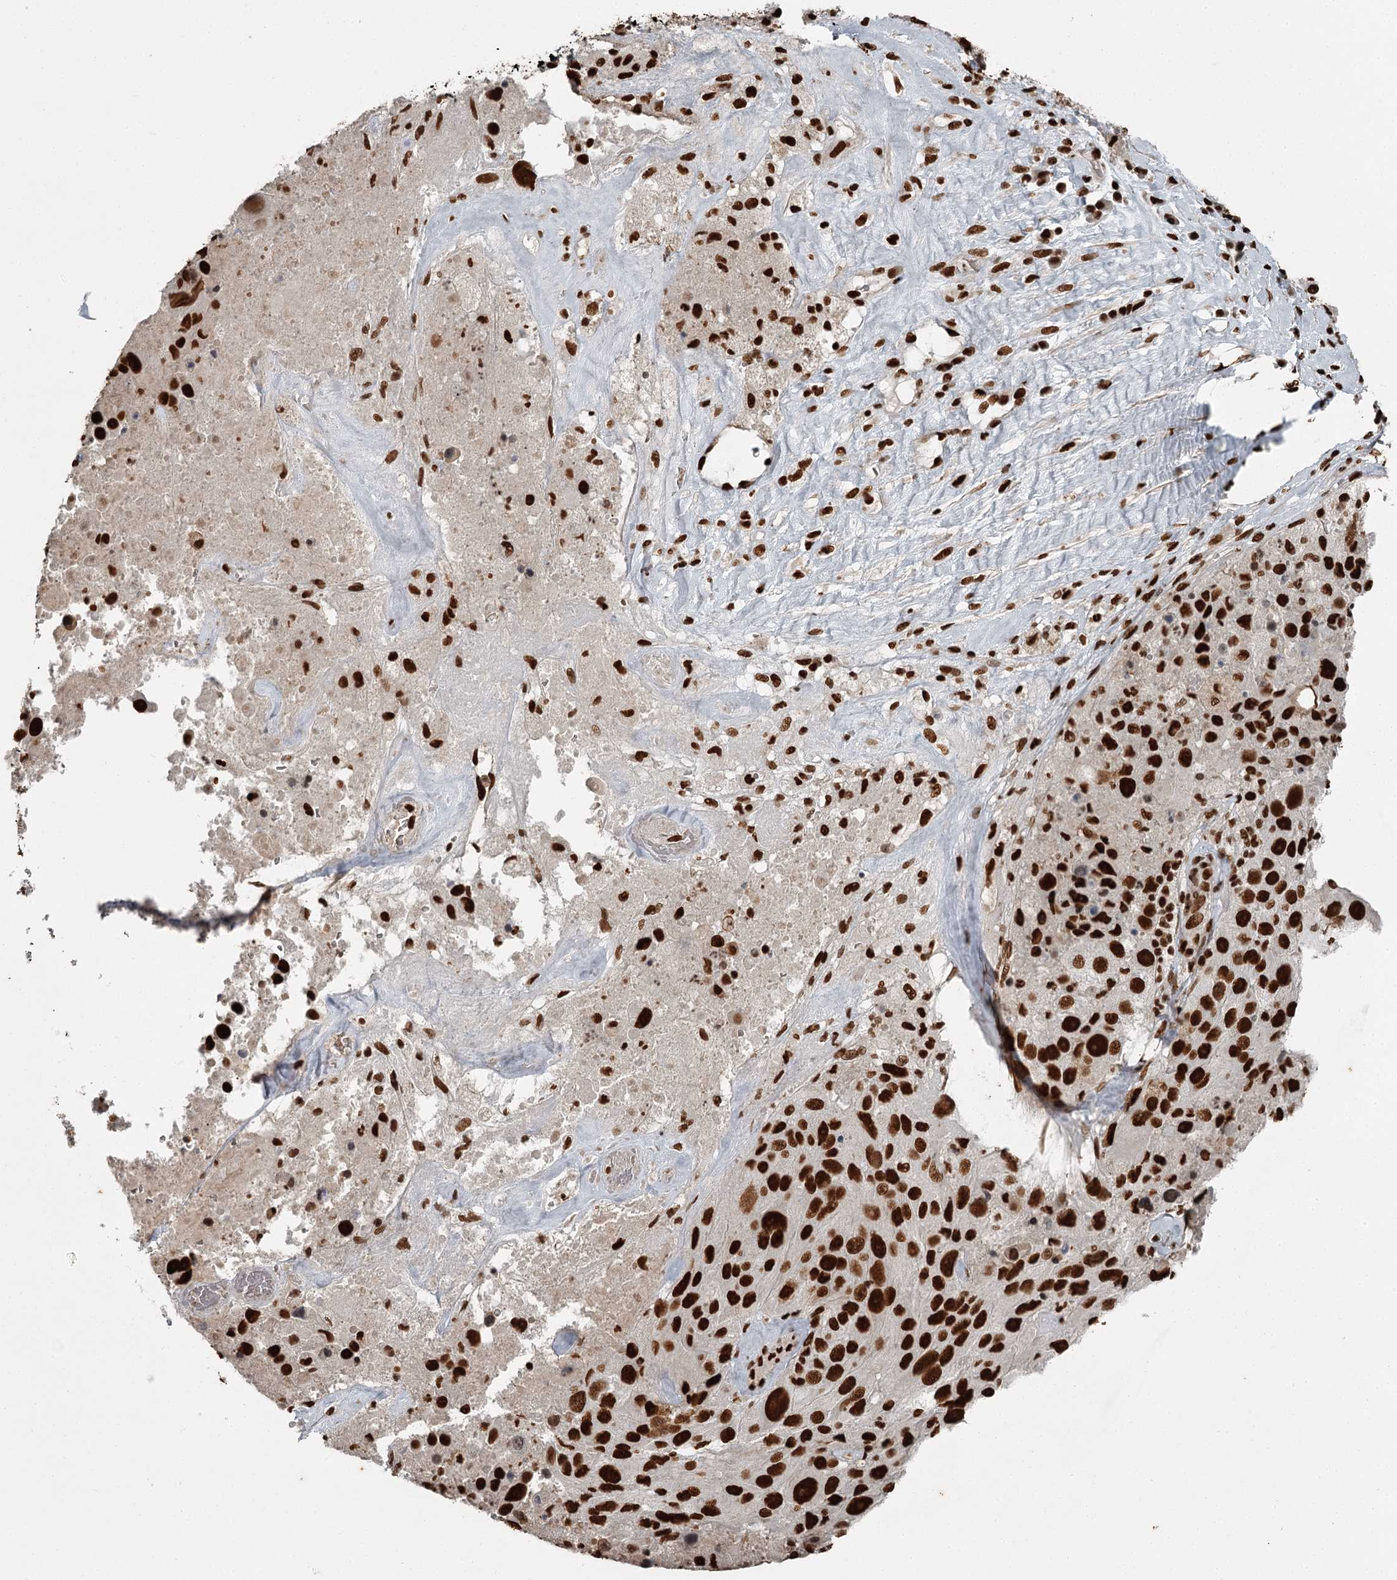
{"staining": {"intensity": "strong", "quantity": ">75%", "location": "nuclear"}, "tissue": "melanoma", "cell_type": "Tumor cells", "image_type": "cancer", "snomed": [{"axis": "morphology", "description": "Malignant melanoma, Metastatic site"}, {"axis": "topography", "description": "Lymph node"}], "caption": "The photomicrograph exhibits immunohistochemical staining of melanoma. There is strong nuclear positivity is appreciated in about >75% of tumor cells. Immunohistochemistry (ihc) stains the protein of interest in brown and the nuclei are stained blue.", "gene": "RBBP7", "patient": {"sex": "male", "age": 62}}